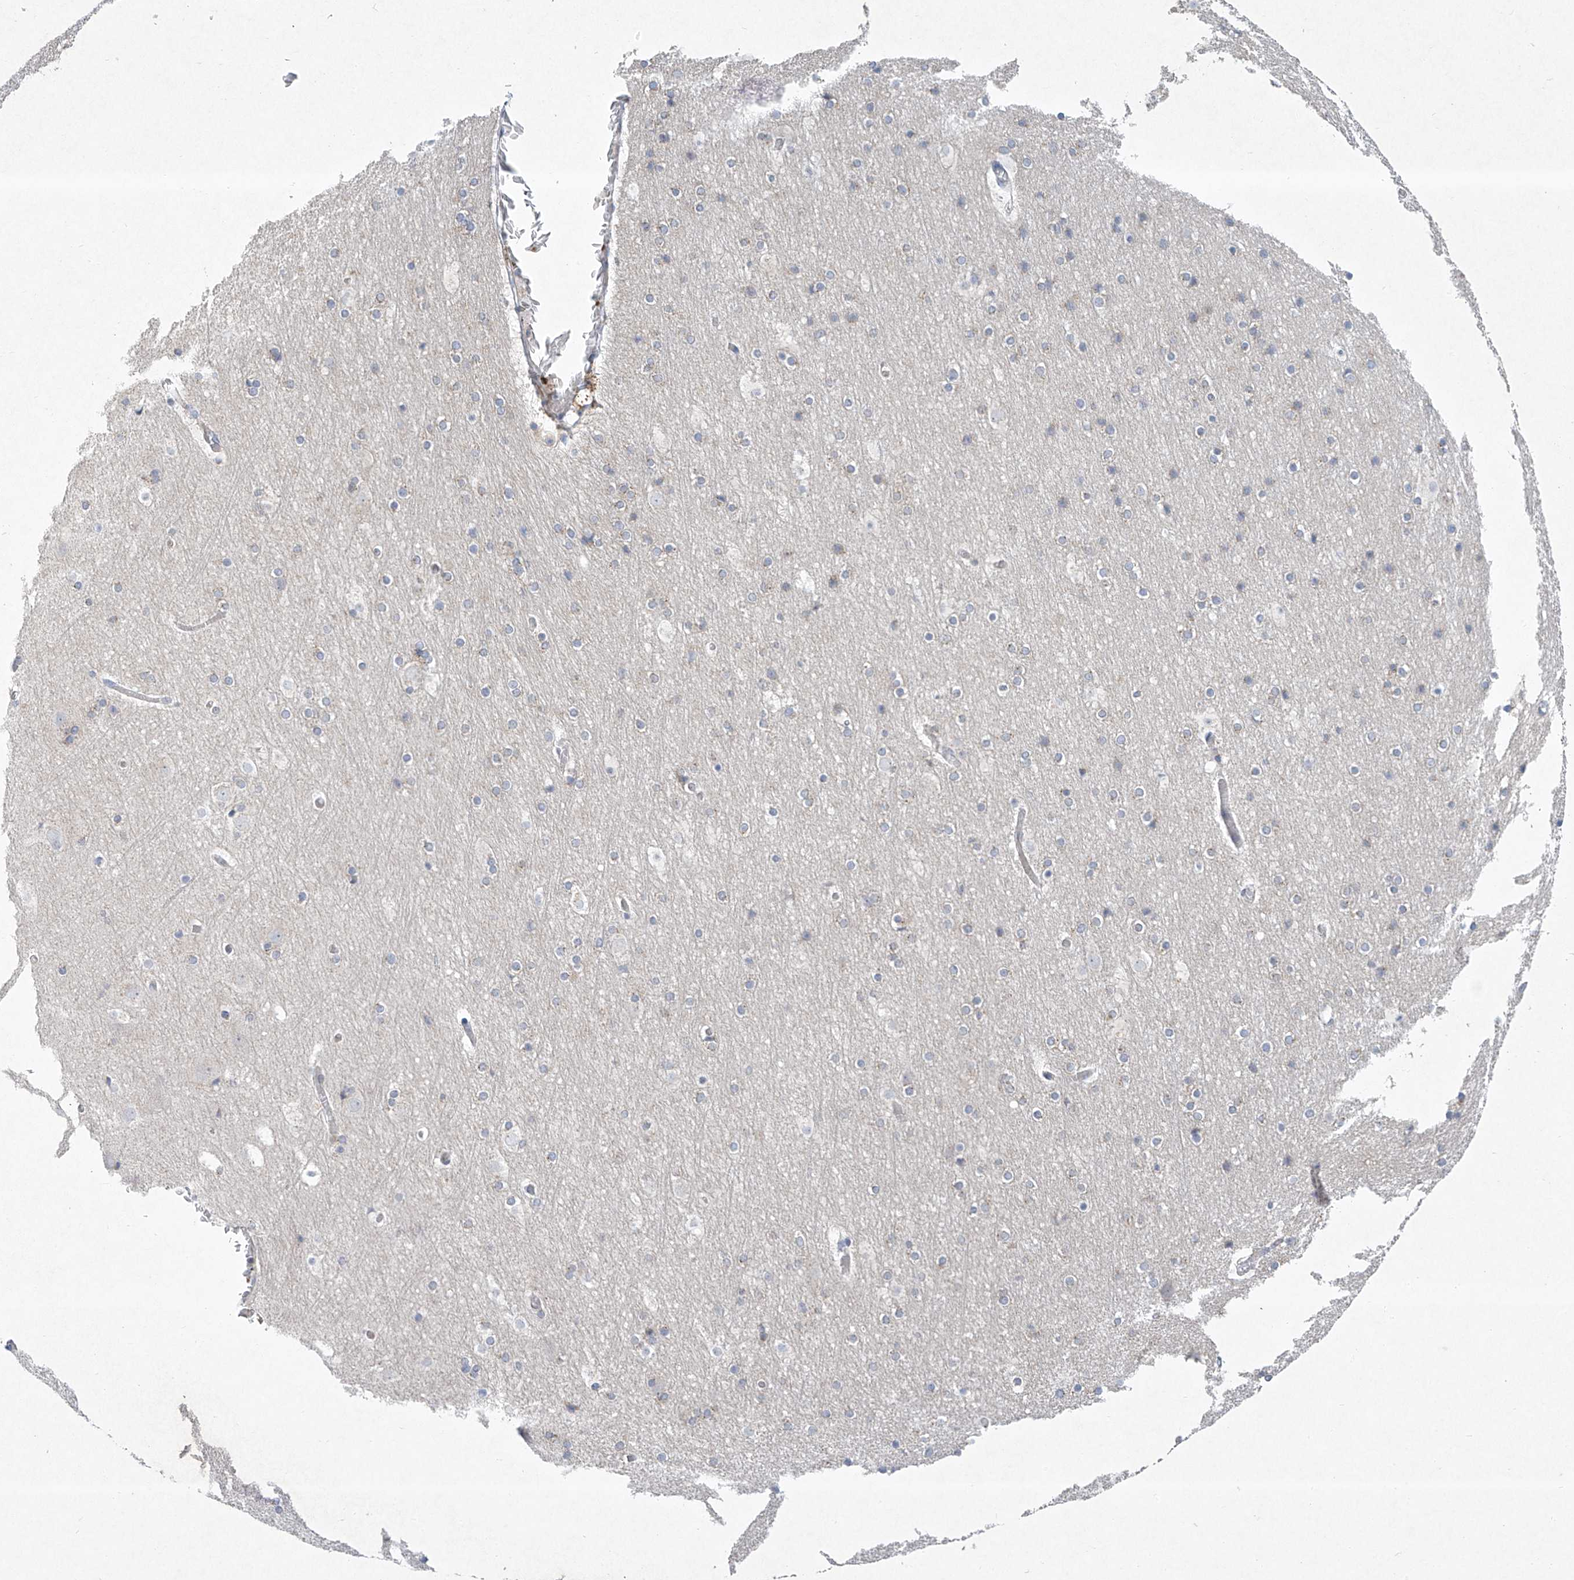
{"staining": {"intensity": "negative", "quantity": "none", "location": "none"}, "tissue": "cerebral cortex", "cell_type": "Endothelial cells", "image_type": "normal", "snomed": [{"axis": "morphology", "description": "Normal tissue, NOS"}, {"axis": "topography", "description": "Cerebral cortex"}], "caption": "The micrograph demonstrates no staining of endothelial cells in benign cerebral cortex. (DAB (3,3'-diaminobenzidine) IHC, high magnification).", "gene": "TJAP1", "patient": {"sex": "male", "age": 57}}